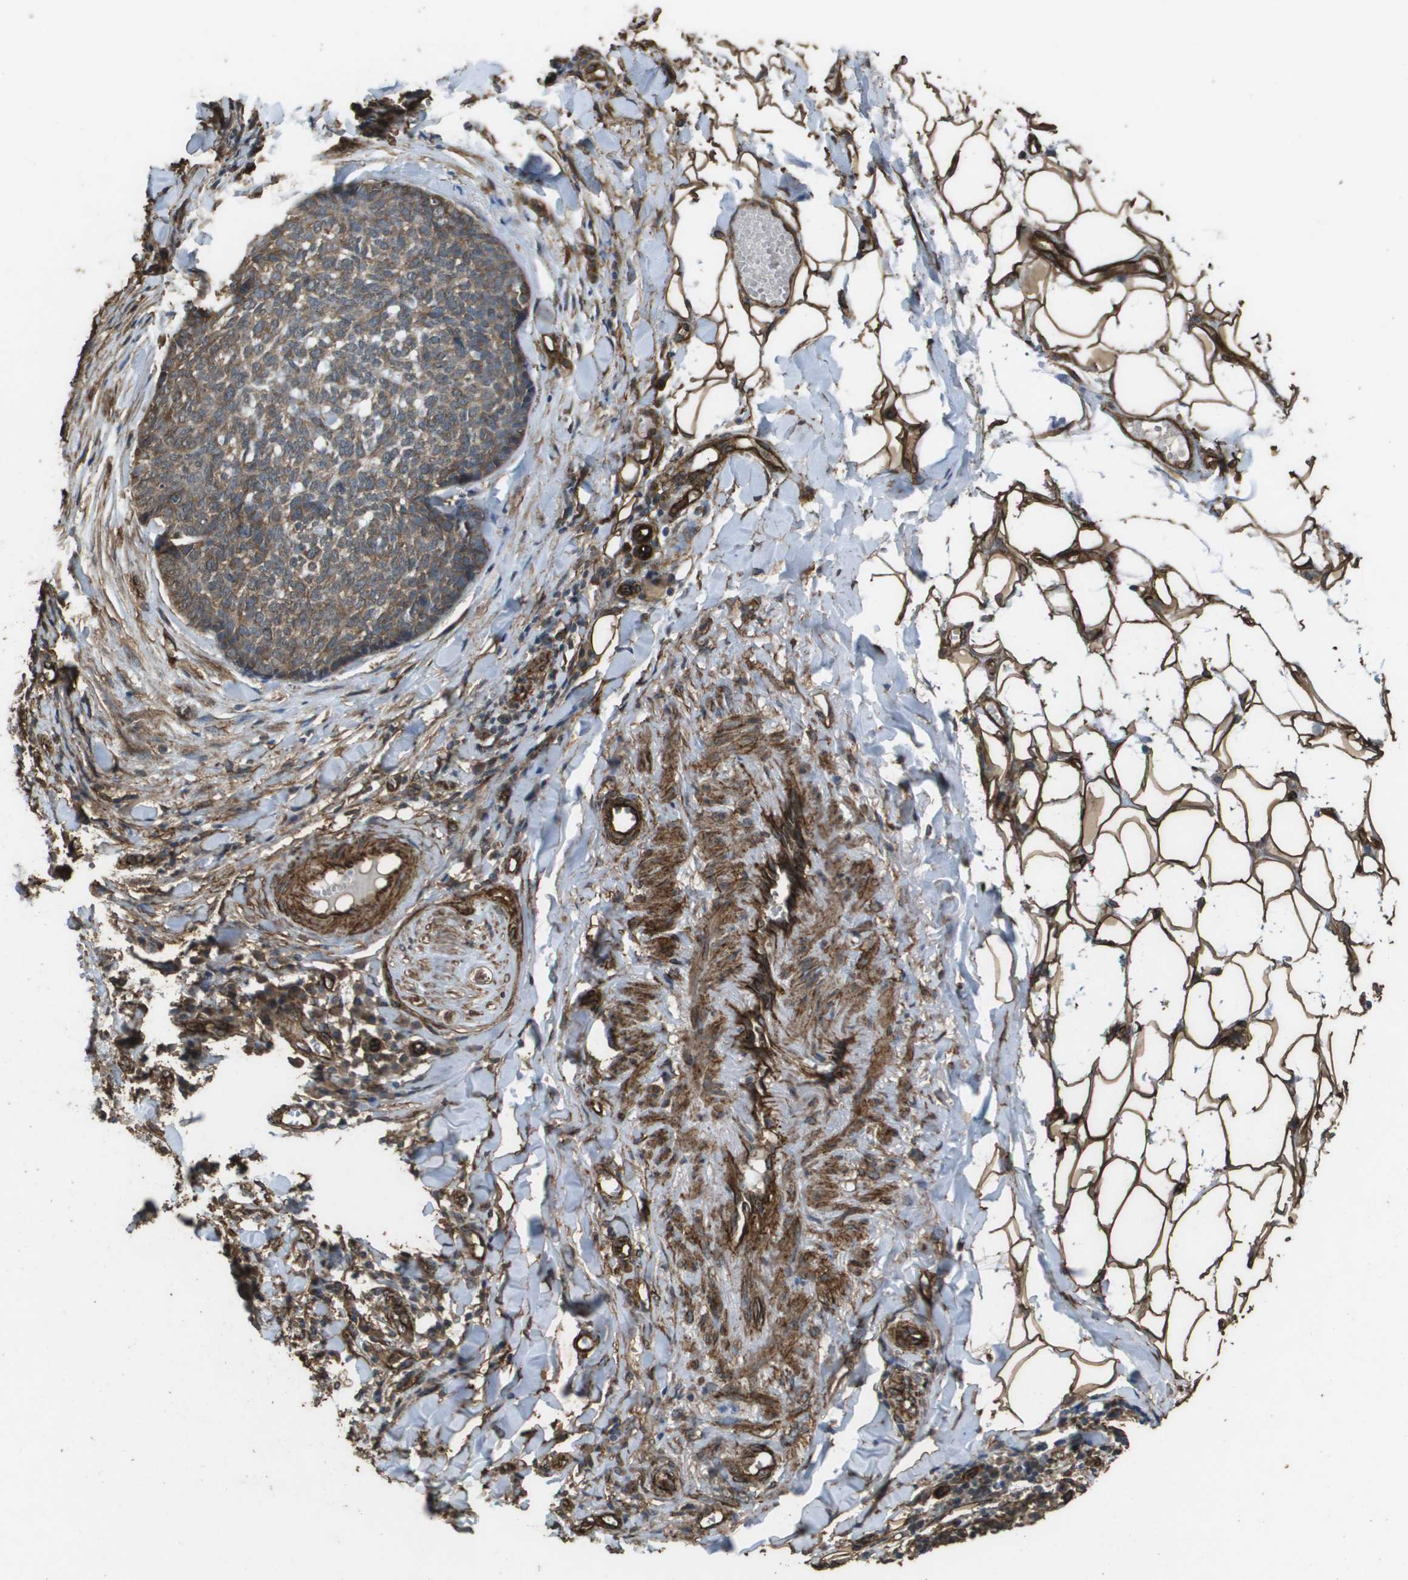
{"staining": {"intensity": "moderate", "quantity": ">75%", "location": "cytoplasmic/membranous"}, "tissue": "skin cancer", "cell_type": "Tumor cells", "image_type": "cancer", "snomed": [{"axis": "morphology", "description": "Basal cell carcinoma"}, {"axis": "topography", "description": "Skin"}], "caption": "Tumor cells reveal medium levels of moderate cytoplasmic/membranous expression in approximately >75% of cells in human basal cell carcinoma (skin).", "gene": "AAMP", "patient": {"sex": "male", "age": 84}}